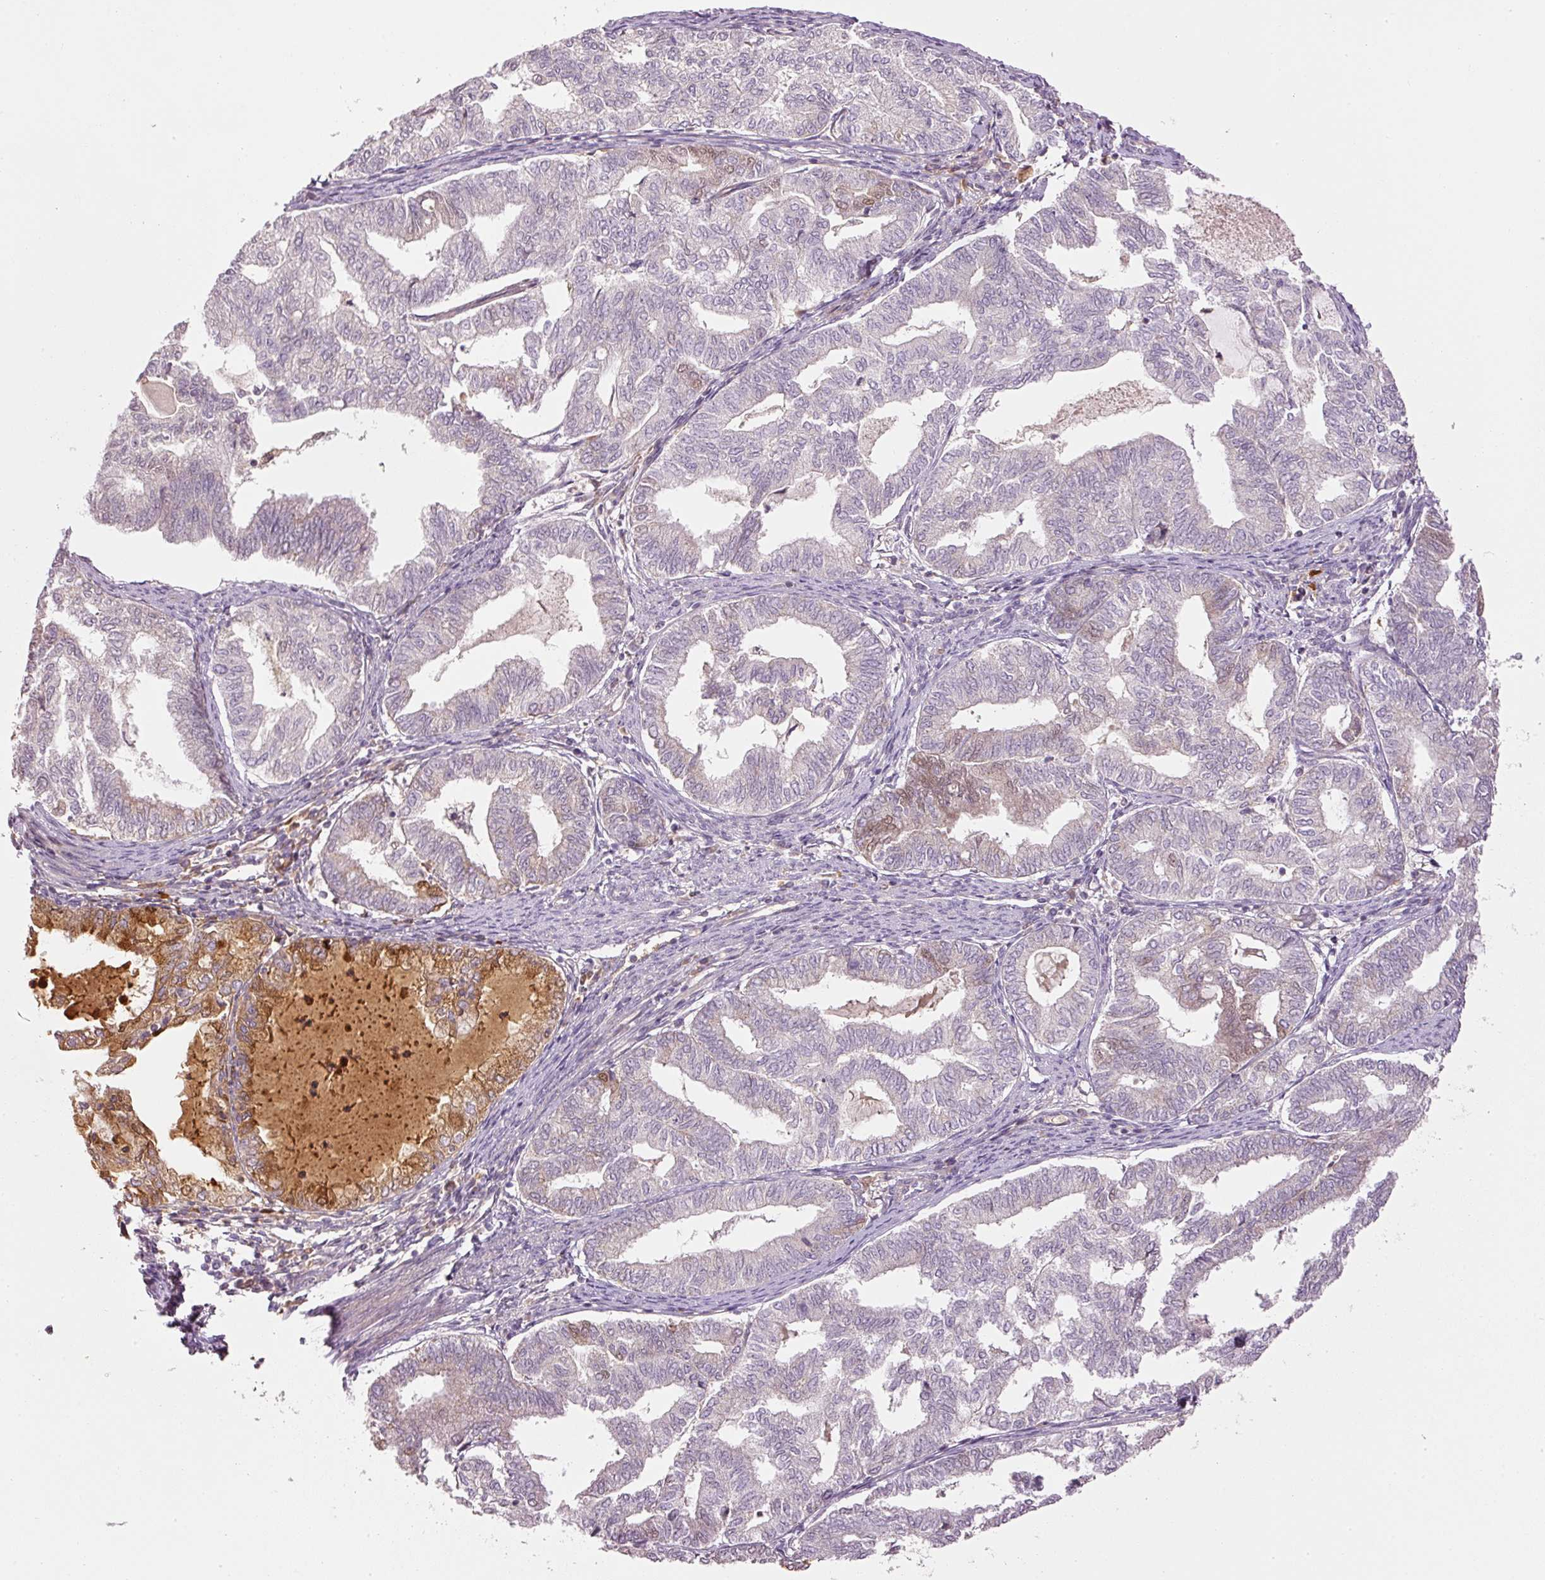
{"staining": {"intensity": "weak", "quantity": "<25%", "location": "cytoplasmic/membranous"}, "tissue": "endometrial cancer", "cell_type": "Tumor cells", "image_type": "cancer", "snomed": [{"axis": "morphology", "description": "Adenocarcinoma, NOS"}, {"axis": "topography", "description": "Endometrium"}], "caption": "Tumor cells are negative for brown protein staining in adenocarcinoma (endometrial).", "gene": "SERPING1", "patient": {"sex": "female", "age": 79}}